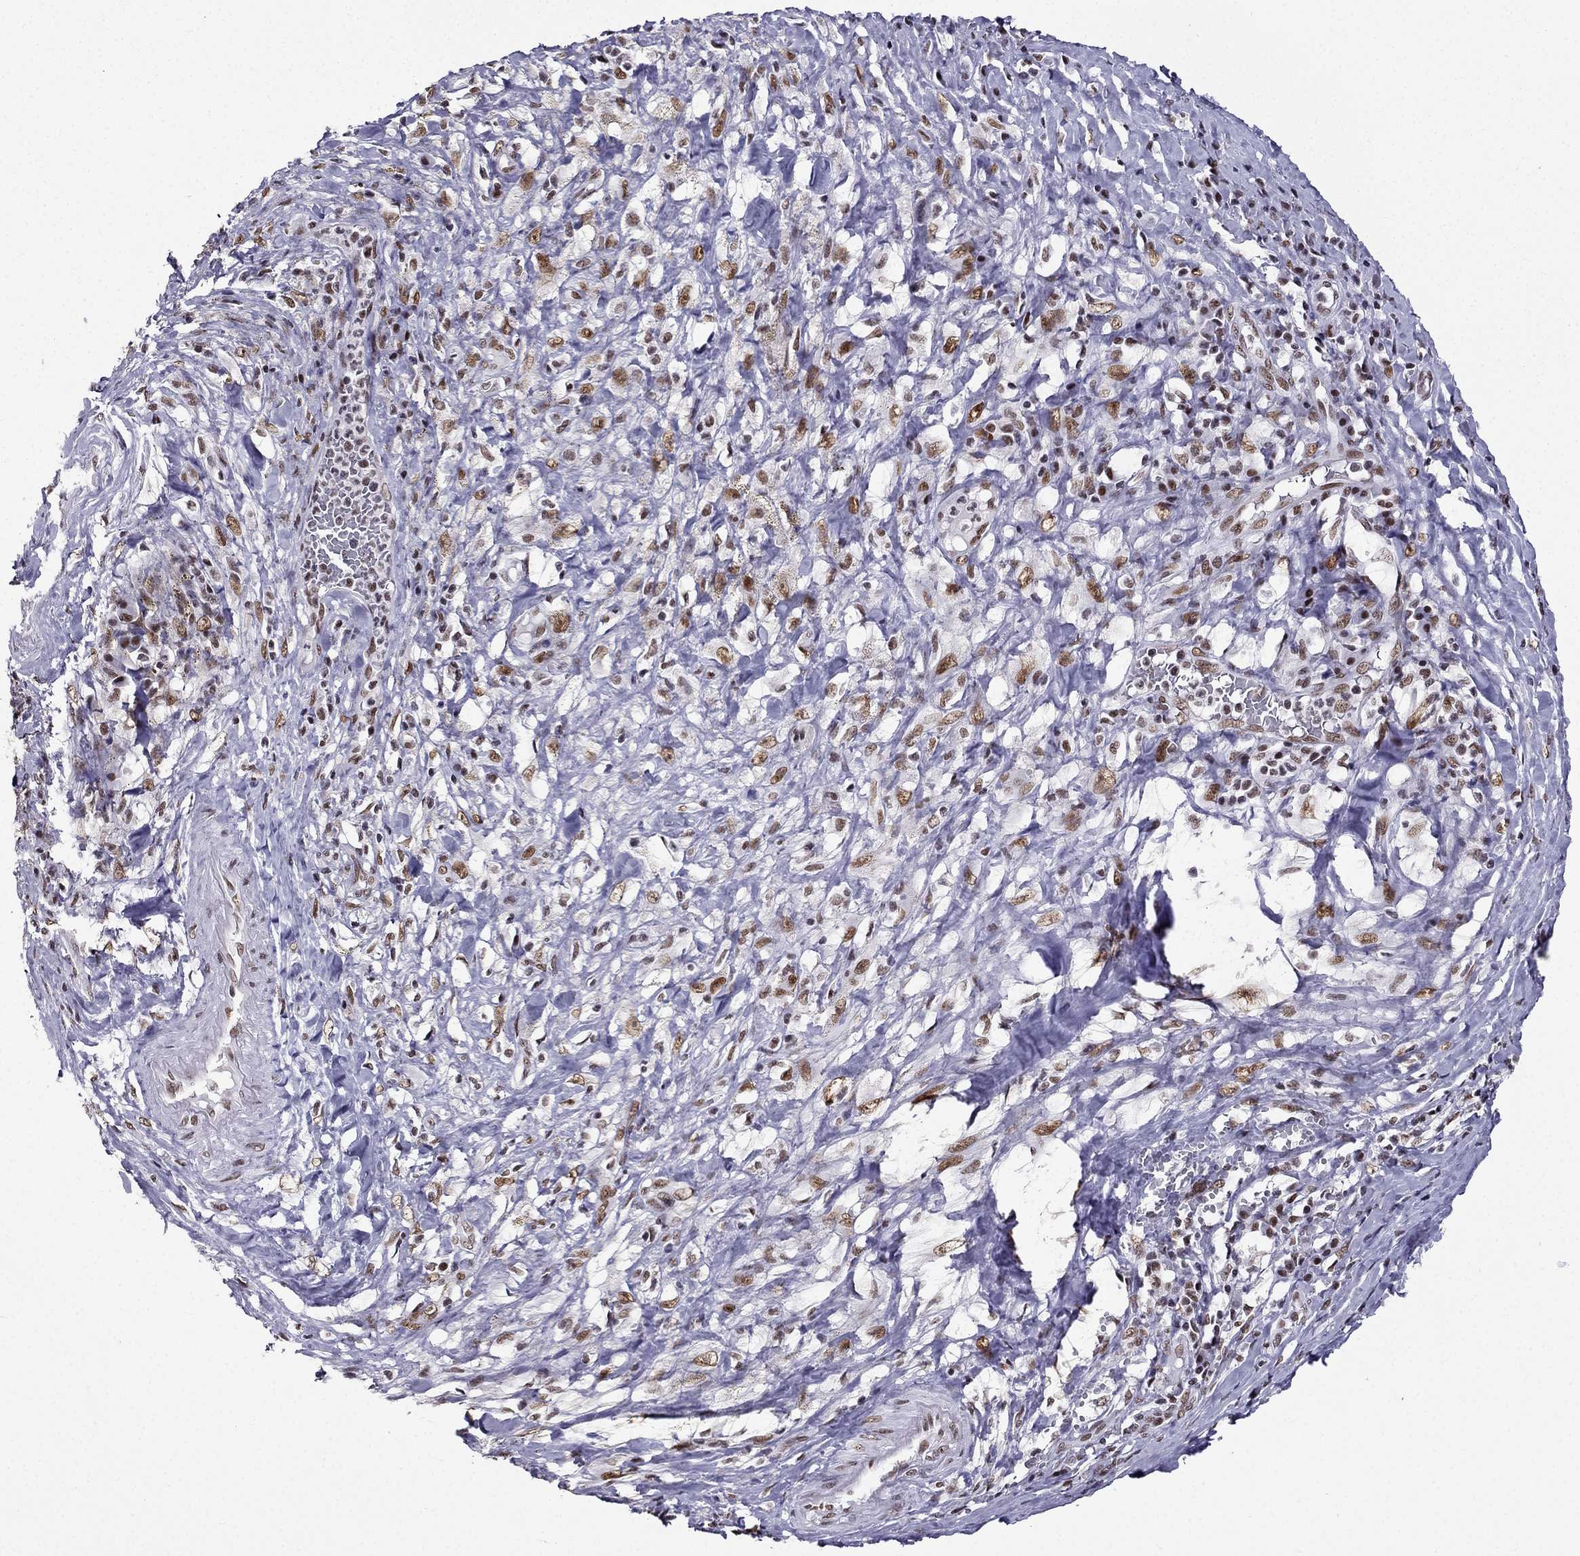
{"staining": {"intensity": "moderate", "quantity": ">75%", "location": "nuclear"}, "tissue": "melanoma", "cell_type": "Tumor cells", "image_type": "cancer", "snomed": [{"axis": "morphology", "description": "Malignant melanoma, NOS"}, {"axis": "topography", "description": "Skin"}], "caption": "Immunohistochemical staining of malignant melanoma demonstrates moderate nuclear protein expression in approximately >75% of tumor cells.", "gene": "ZNF420", "patient": {"sex": "female", "age": 91}}